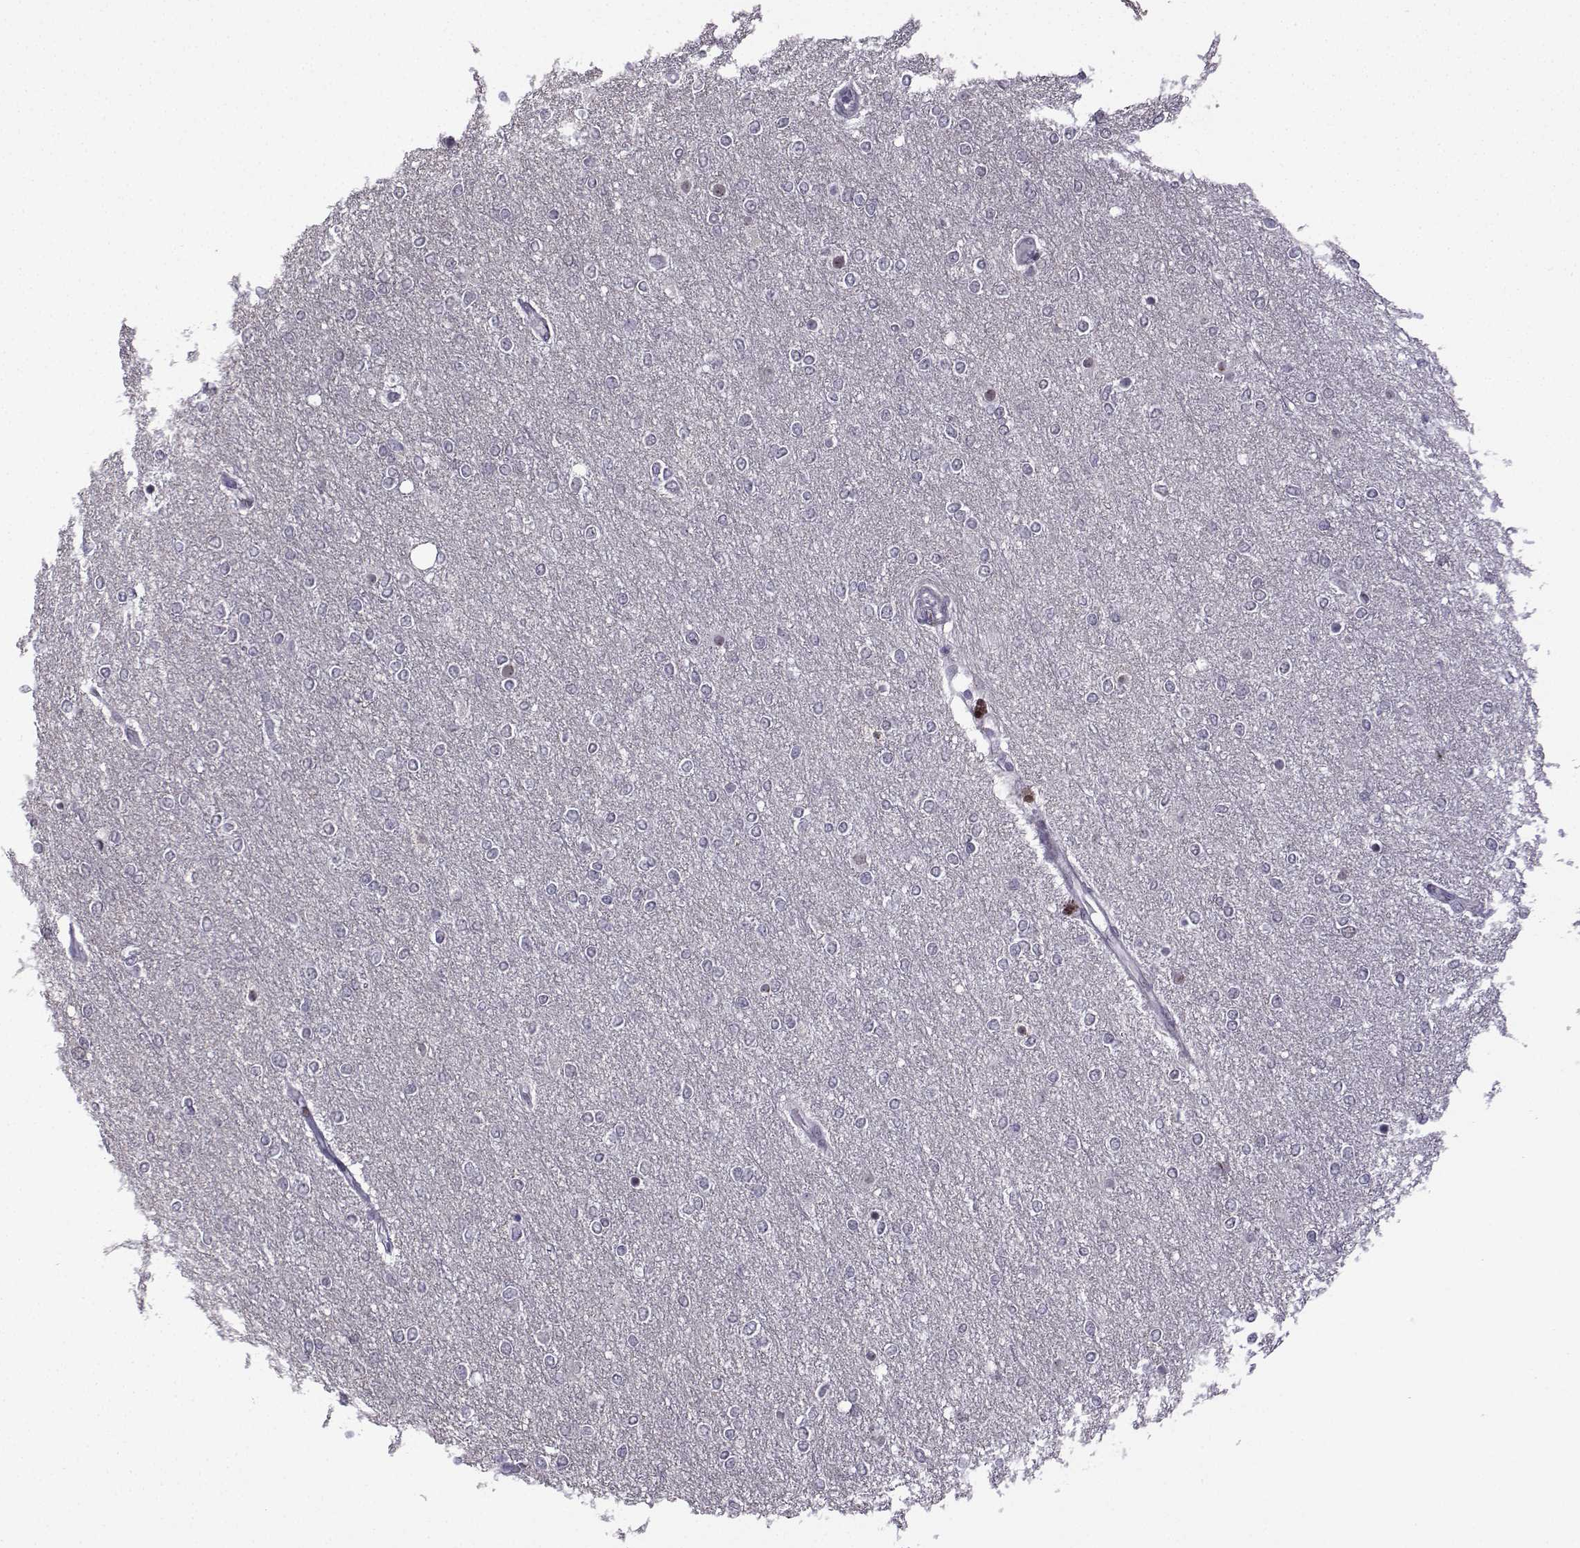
{"staining": {"intensity": "negative", "quantity": "none", "location": "none"}, "tissue": "glioma", "cell_type": "Tumor cells", "image_type": "cancer", "snomed": [{"axis": "morphology", "description": "Glioma, malignant, High grade"}, {"axis": "topography", "description": "Brain"}], "caption": "This is a photomicrograph of immunohistochemistry (IHC) staining of glioma, which shows no expression in tumor cells.", "gene": "FGF3", "patient": {"sex": "female", "age": 61}}